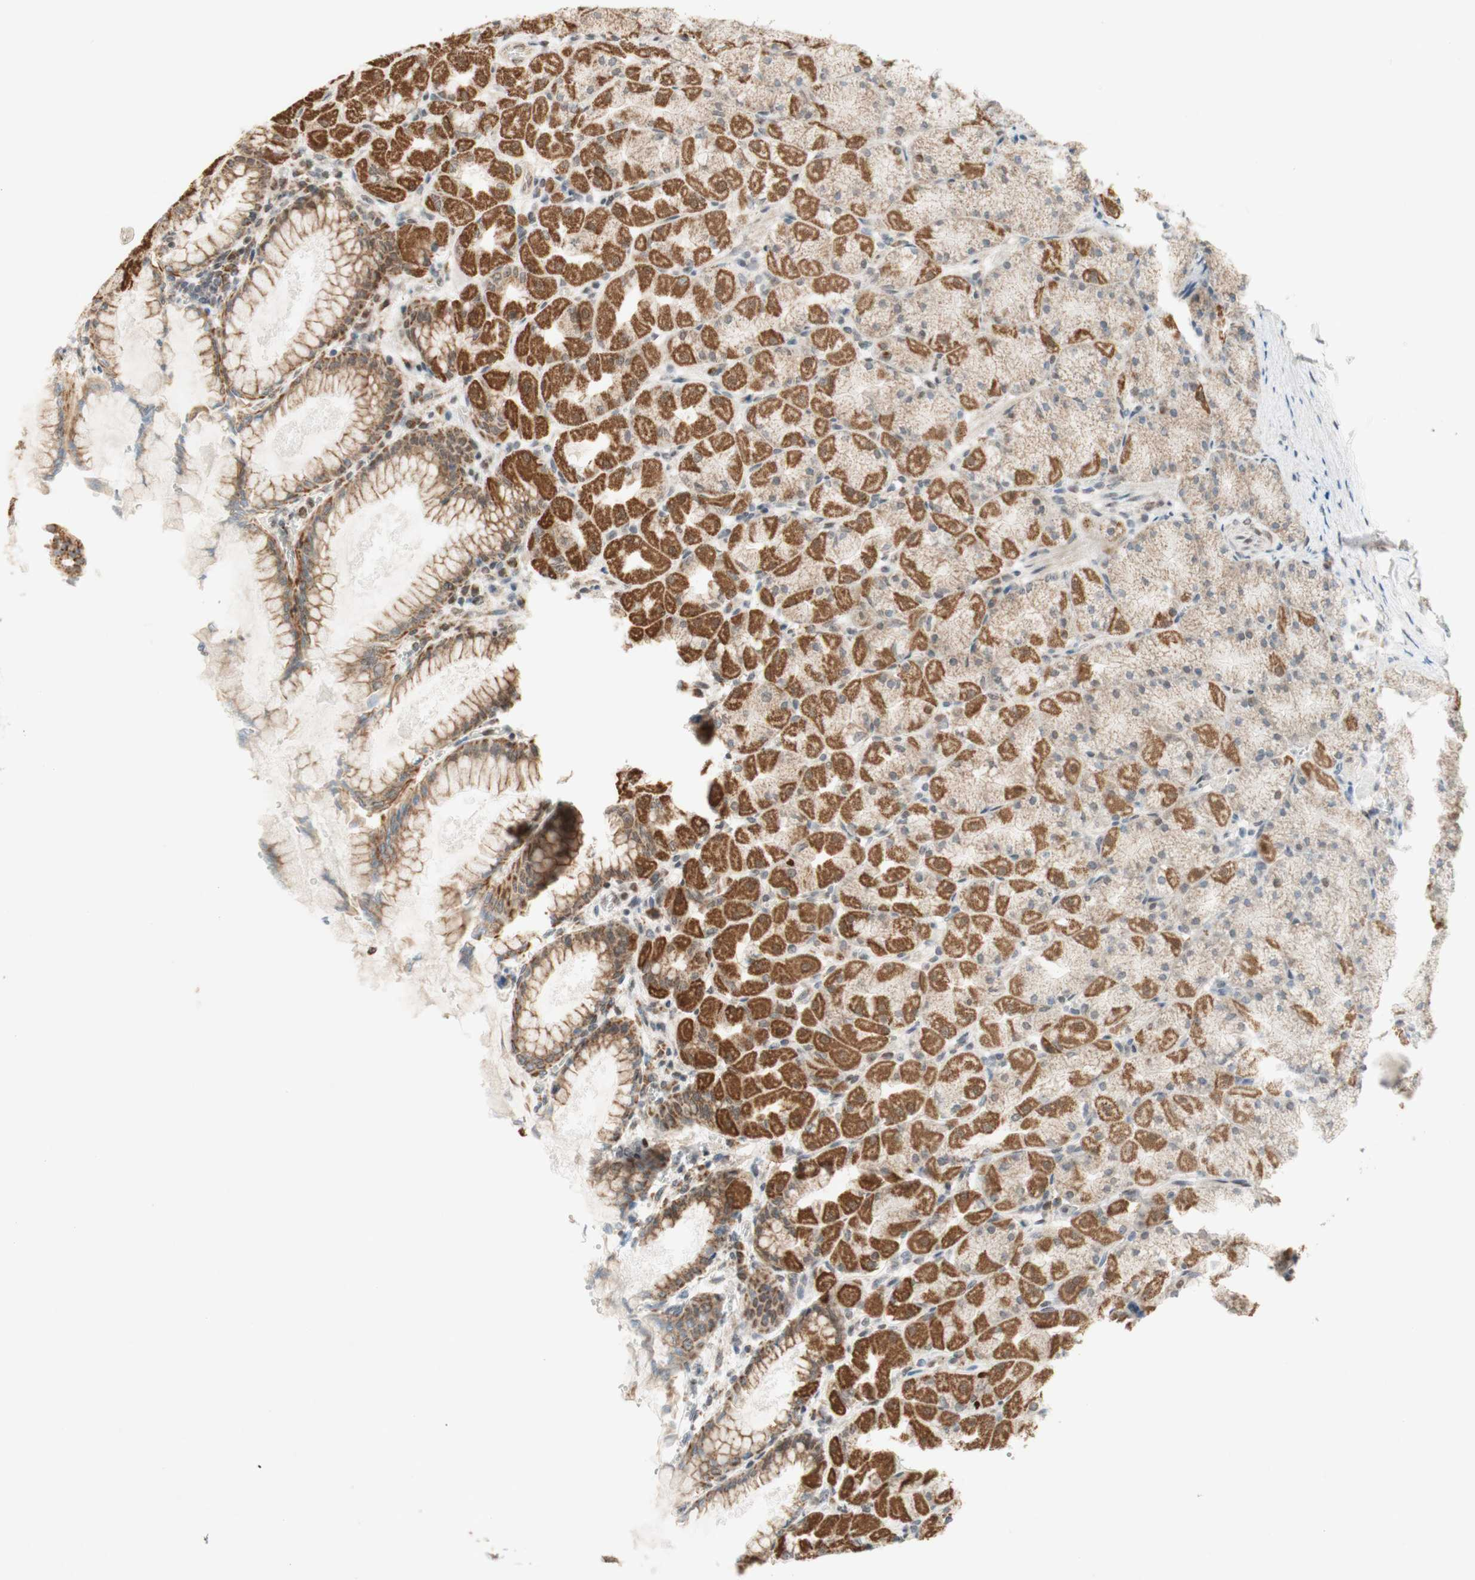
{"staining": {"intensity": "strong", "quantity": "25%-75%", "location": "cytoplasmic/membranous,nuclear"}, "tissue": "stomach", "cell_type": "Glandular cells", "image_type": "normal", "snomed": [{"axis": "morphology", "description": "Normal tissue, NOS"}, {"axis": "topography", "description": "Stomach, upper"}], "caption": "Immunohistochemical staining of normal stomach exhibits 25%-75% levels of strong cytoplasmic/membranous,nuclear protein staining in approximately 25%-75% of glandular cells. (DAB = brown stain, brightfield microscopy at high magnification).", "gene": "DNMT3A", "patient": {"sex": "female", "age": 56}}